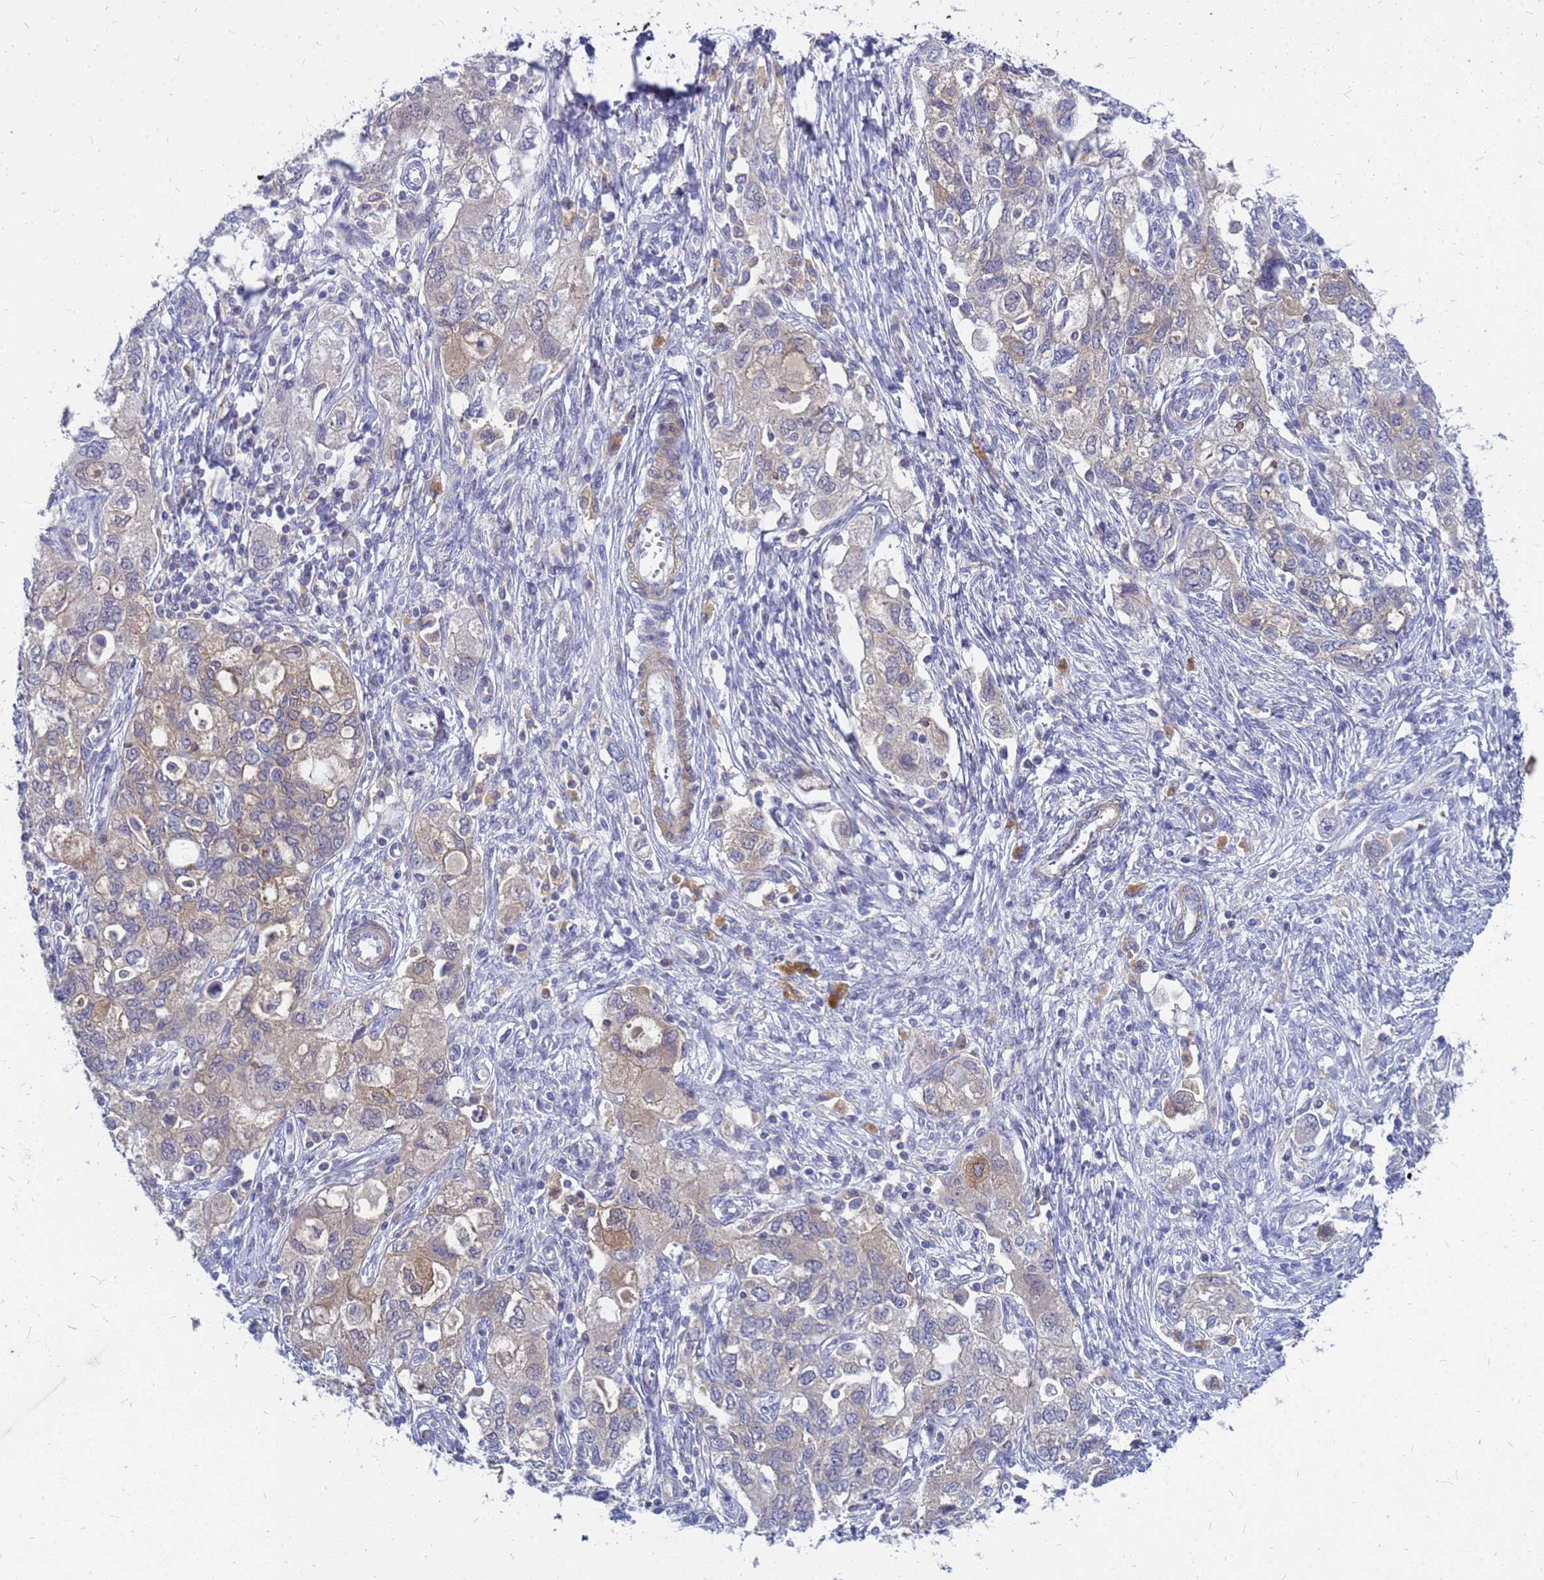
{"staining": {"intensity": "weak", "quantity": "<25%", "location": "cytoplasmic/membranous"}, "tissue": "ovarian cancer", "cell_type": "Tumor cells", "image_type": "cancer", "snomed": [{"axis": "morphology", "description": "Carcinoma, NOS"}, {"axis": "morphology", "description": "Cystadenocarcinoma, serous, NOS"}, {"axis": "topography", "description": "Ovary"}], "caption": "Protein analysis of ovarian cancer (carcinoma) displays no significant positivity in tumor cells.", "gene": "SRGAP3", "patient": {"sex": "female", "age": 69}}